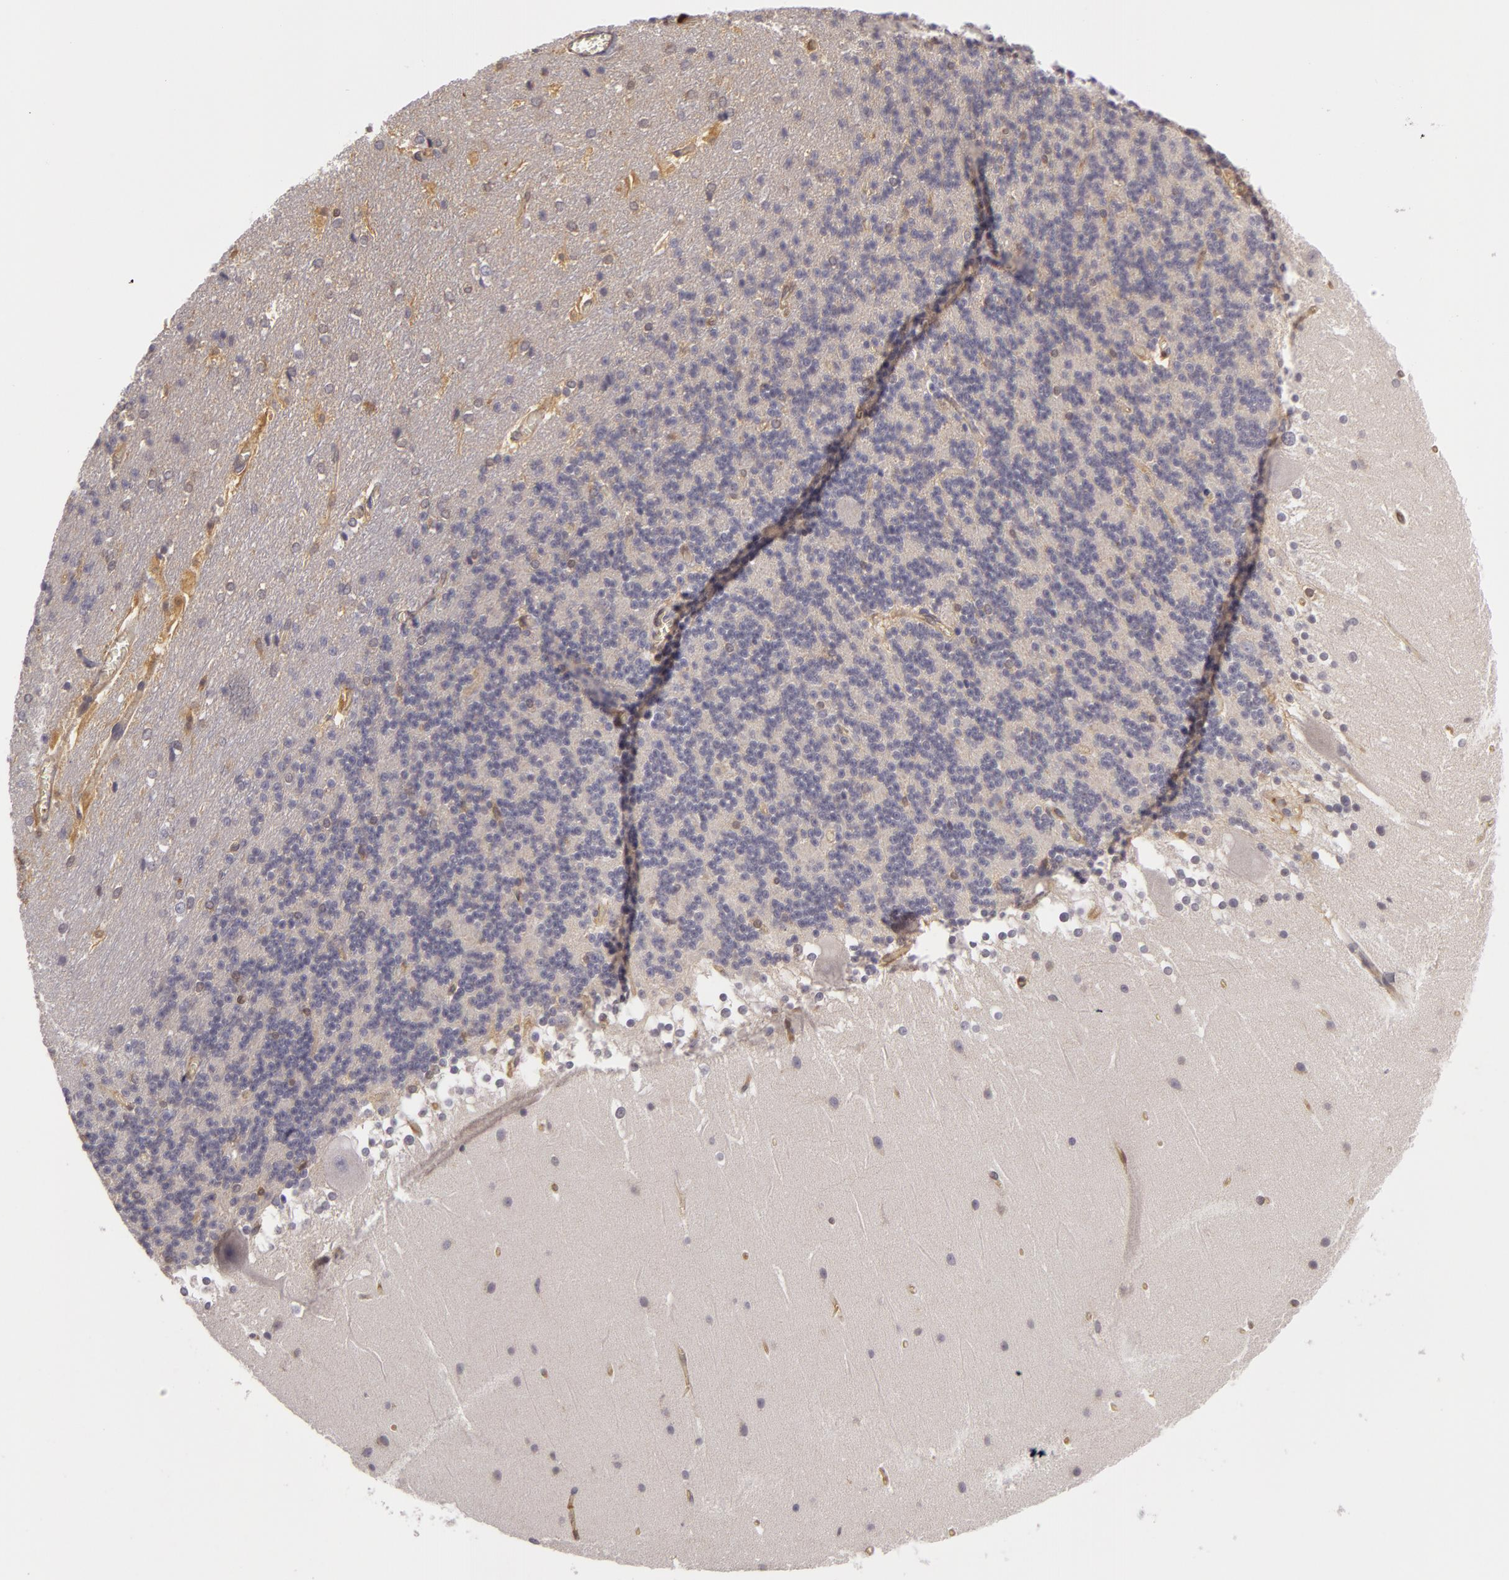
{"staining": {"intensity": "weak", "quantity": "<25%", "location": "nuclear"}, "tissue": "cerebellum", "cell_type": "Cells in granular layer", "image_type": "normal", "snomed": [{"axis": "morphology", "description": "Normal tissue, NOS"}, {"axis": "topography", "description": "Cerebellum"}], "caption": "High magnification brightfield microscopy of normal cerebellum stained with DAB (3,3'-diaminobenzidine) (brown) and counterstained with hematoxylin (blue): cells in granular layer show no significant staining.", "gene": "ZNF229", "patient": {"sex": "female", "age": 19}}